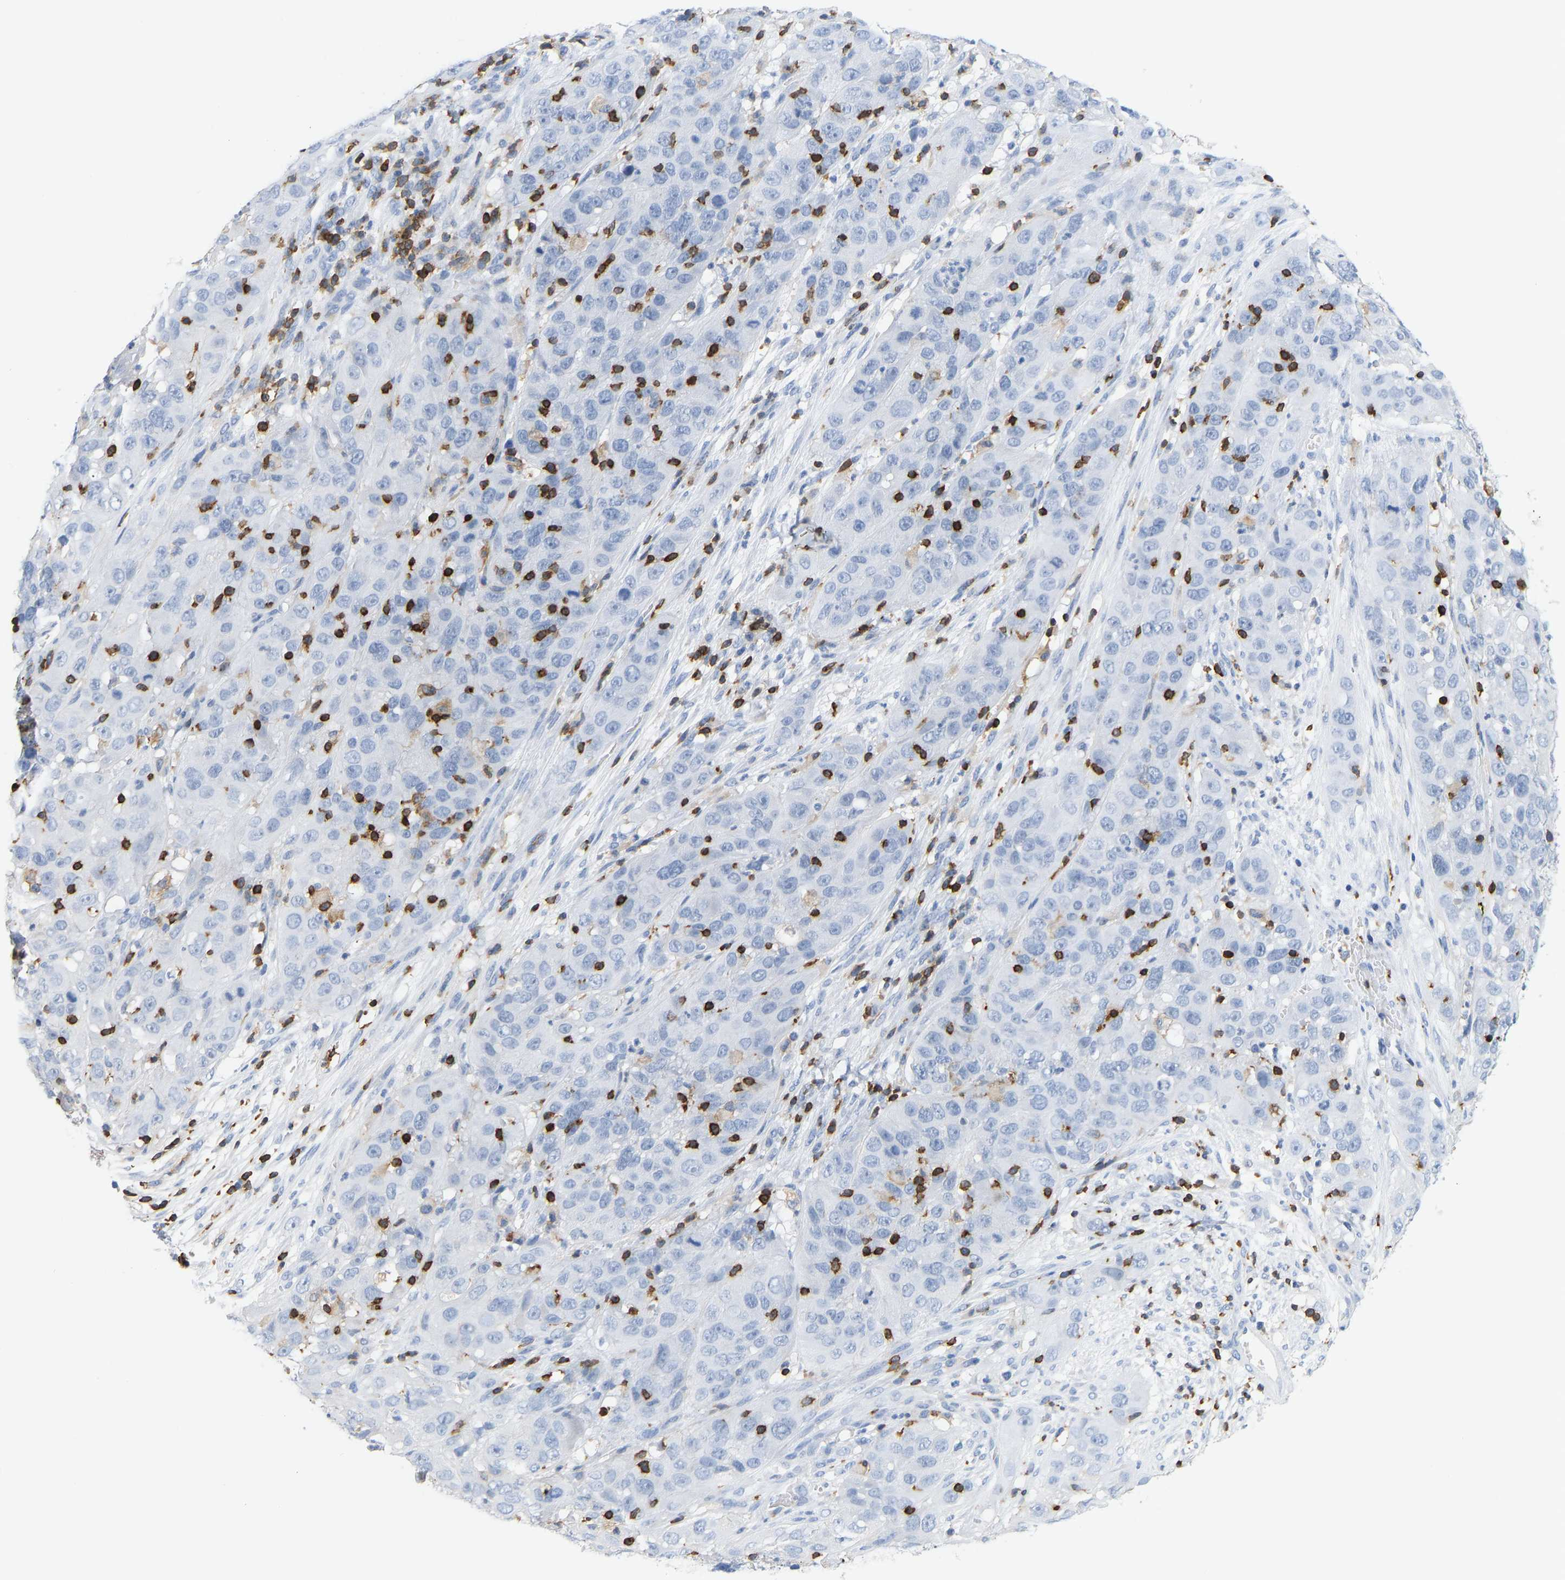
{"staining": {"intensity": "negative", "quantity": "none", "location": "none"}, "tissue": "cervical cancer", "cell_type": "Tumor cells", "image_type": "cancer", "snomed": [{"axis": "morphology", "description": "Squamous cell carcinoma, NOS"}, {"axis": "topography", "description": "Cervix"}], "caption": "This is a photomicrograph of IHC staining of cervical cancer (squamous cell carcinoma), which shows no expression in tumor cells.", "gene": "EVL", "patient": {"sex": "female", "age": 32}}